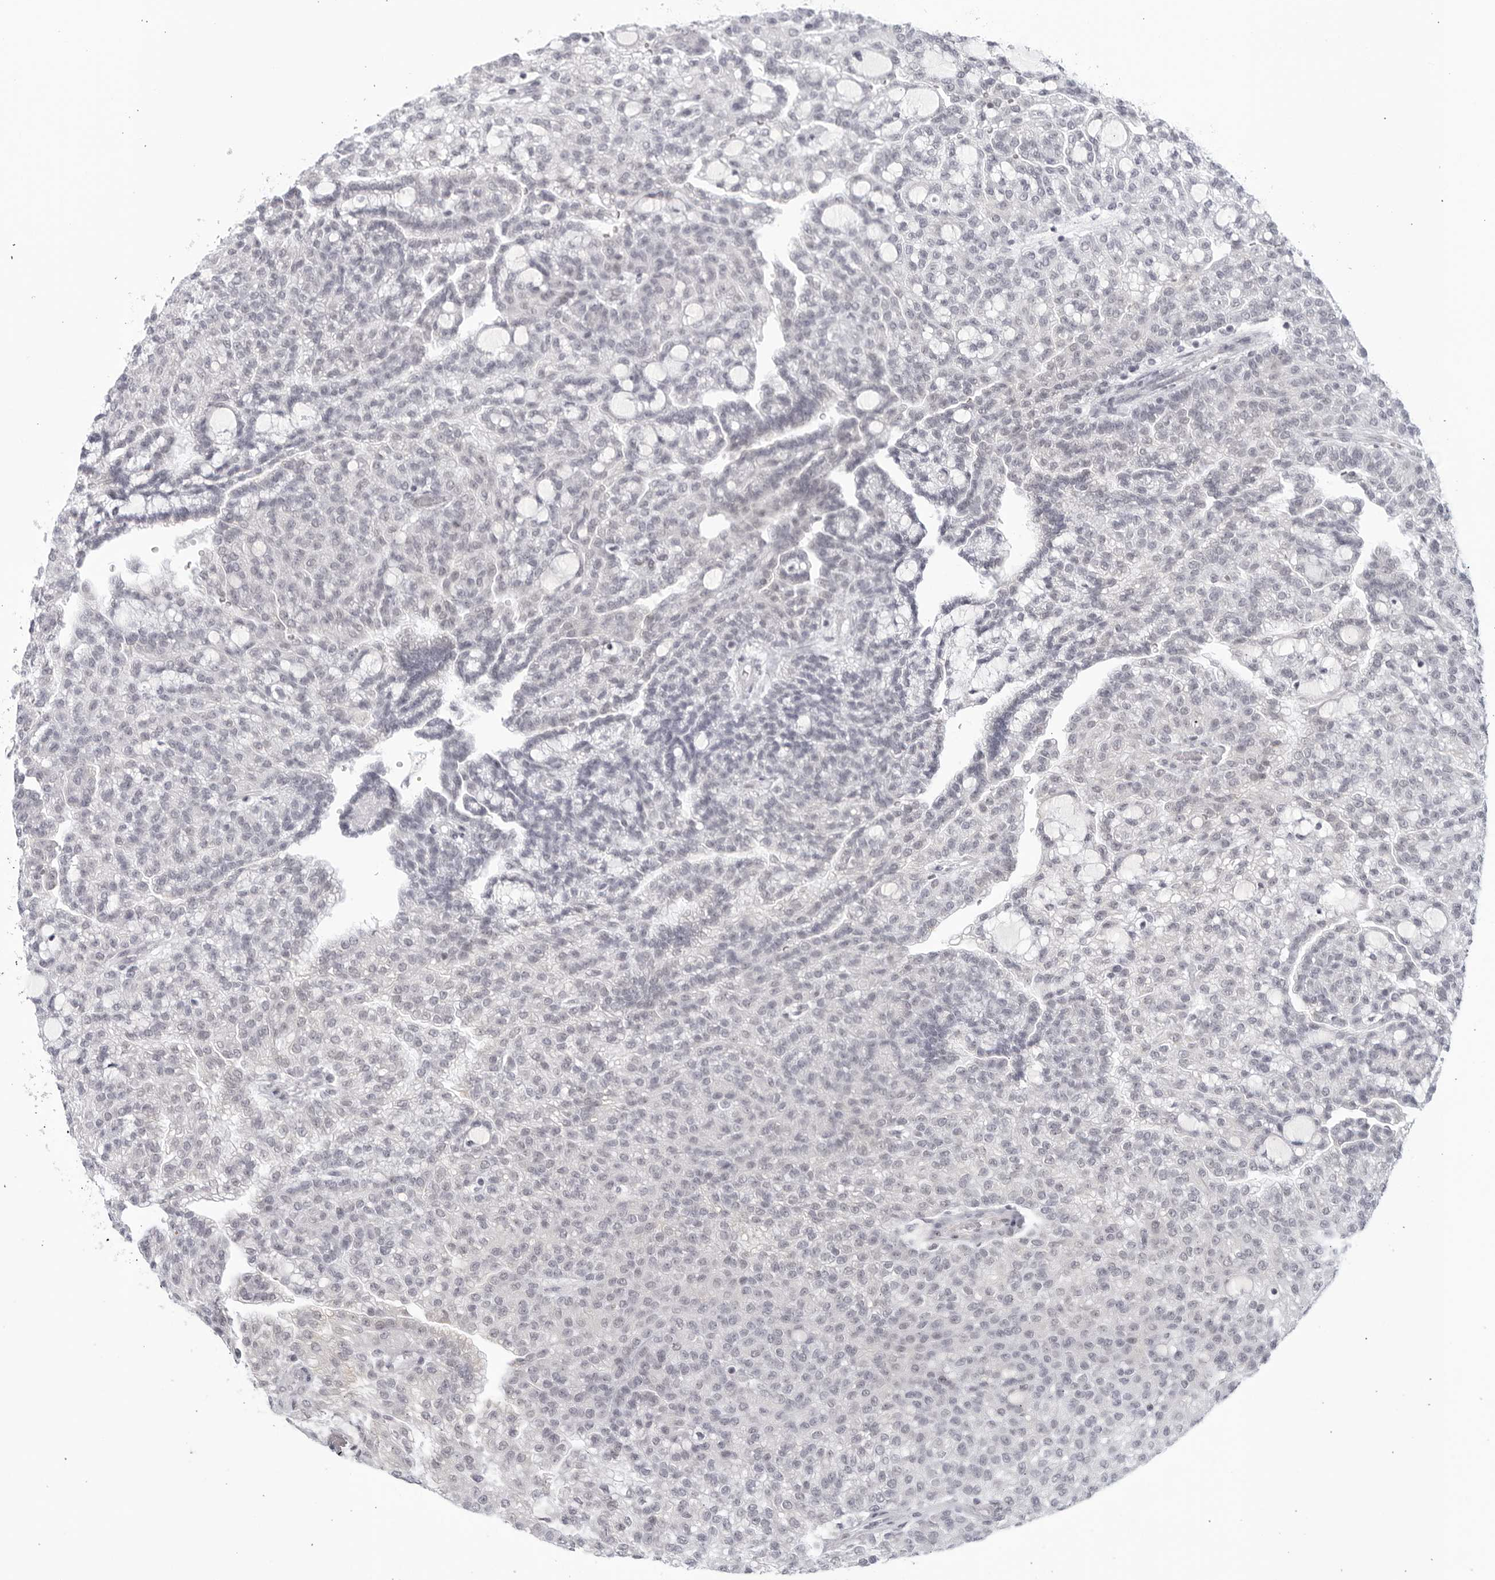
{"staining": {"intensity": "negative", "quantity": "none", "location": "none"}, "tissue": "renal cancer", "cell_type": "Tumor cells", "image_type": "cancer", "snomed": [{"axis": "morphology", "description": "Adenocarcinoma, NOS"}, {"axis": "topography", "description": "Kidney"}], "caption": "This is an immunohistochemistry (IHC) histopathology image of human renal adenocarcinoma. There is no positivity in tumor cells.", "gene": "WDTC1", "patient": {"sex": "male", "age": 63}}